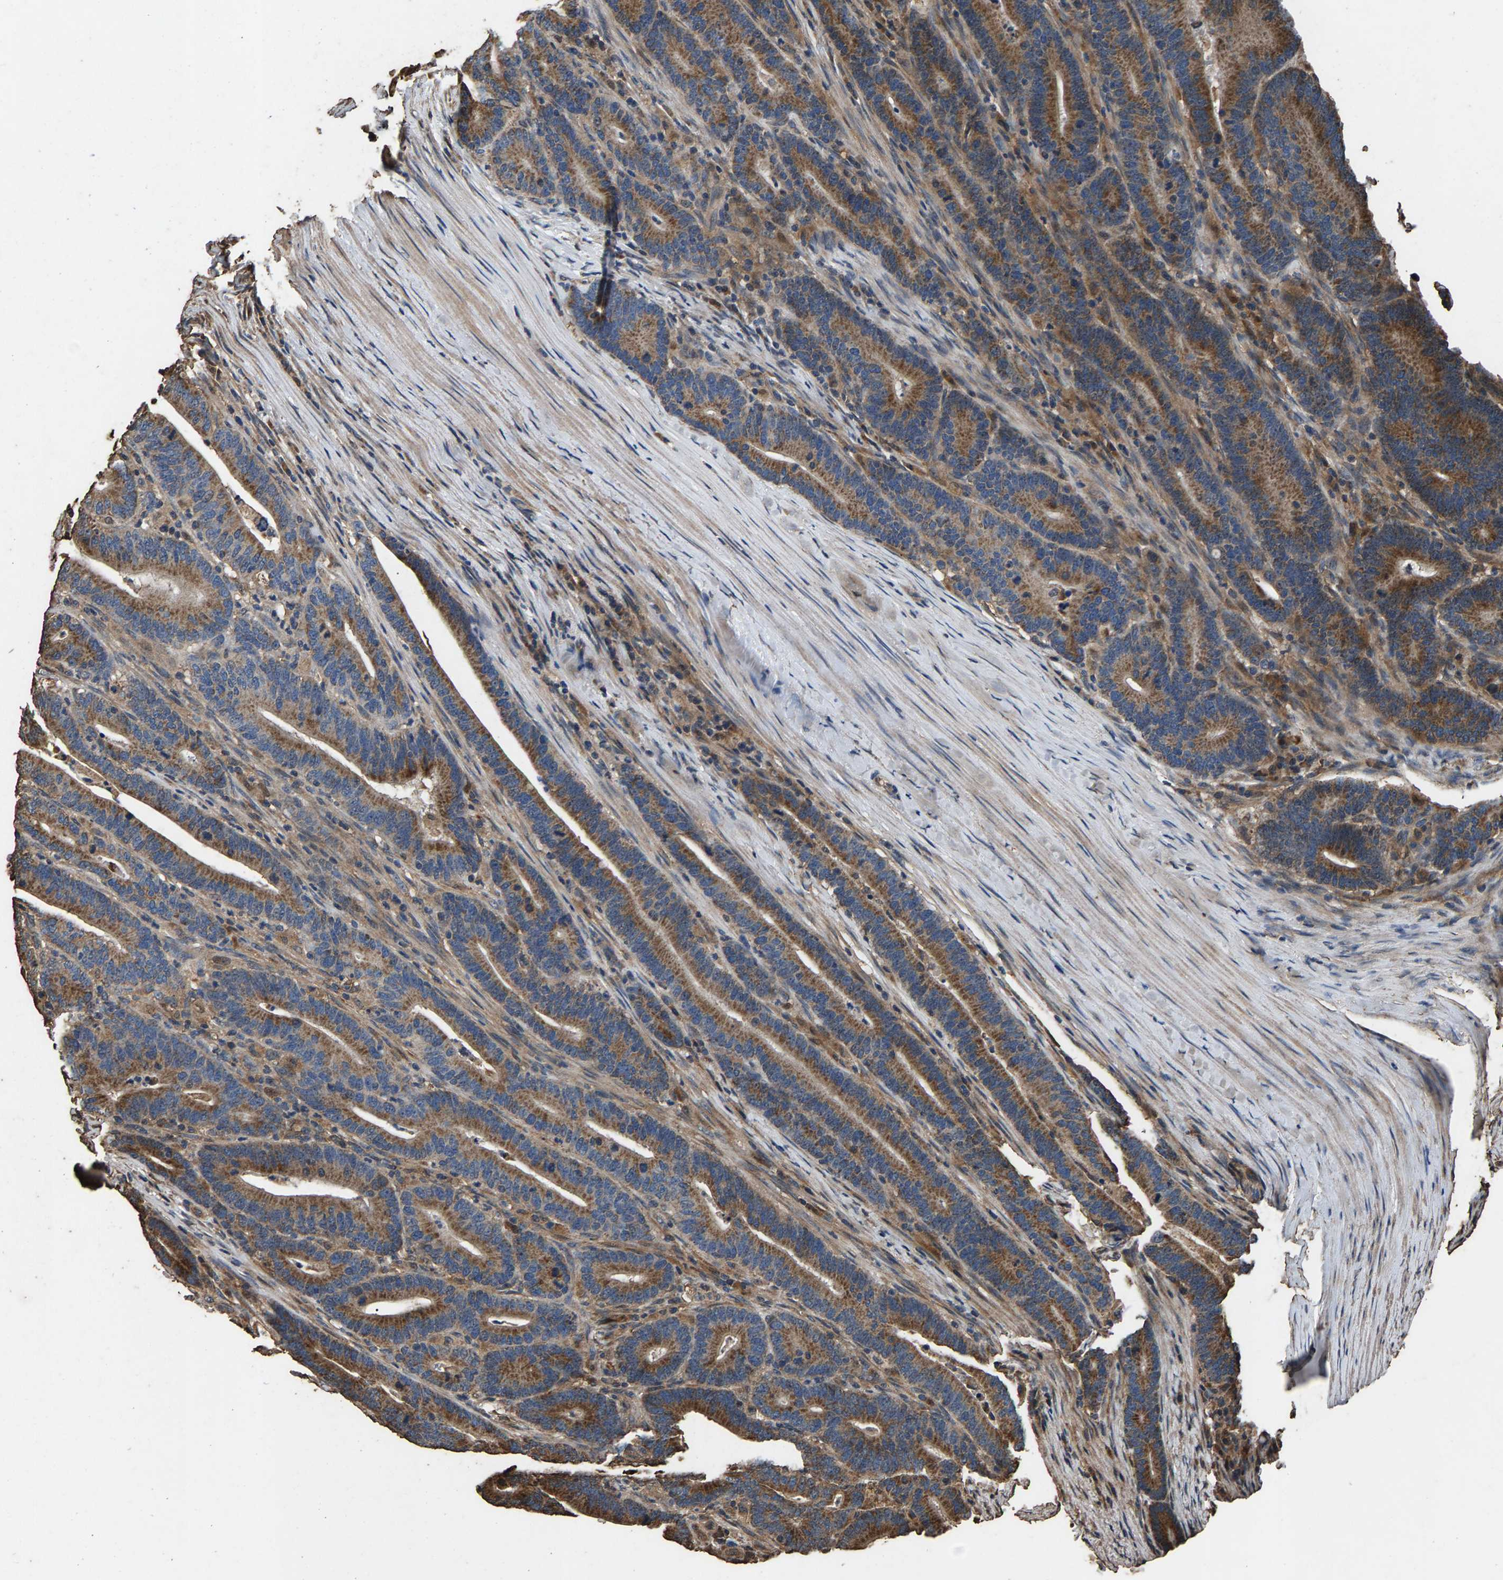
{"staining": {"intensity": "moderate", "quantity": ">75%", "location": "cytoplasmic/membranous"}, "tissue": "colorectal cancer", "cell_type": "Tumor cells", "image_type": "cancer", "snomed": [{"axis": "morphology", "description": "Adenocarcinoma, NOS"}, {"axis": "topography", "description": "Colon"}], "caption": "Colorectal cancer (adenocarcinoma) stained with a protein marker displays moderate staining in tumor cells.", "gene": "MRPL27", "patient": {"sex": "female", "age": 66}}